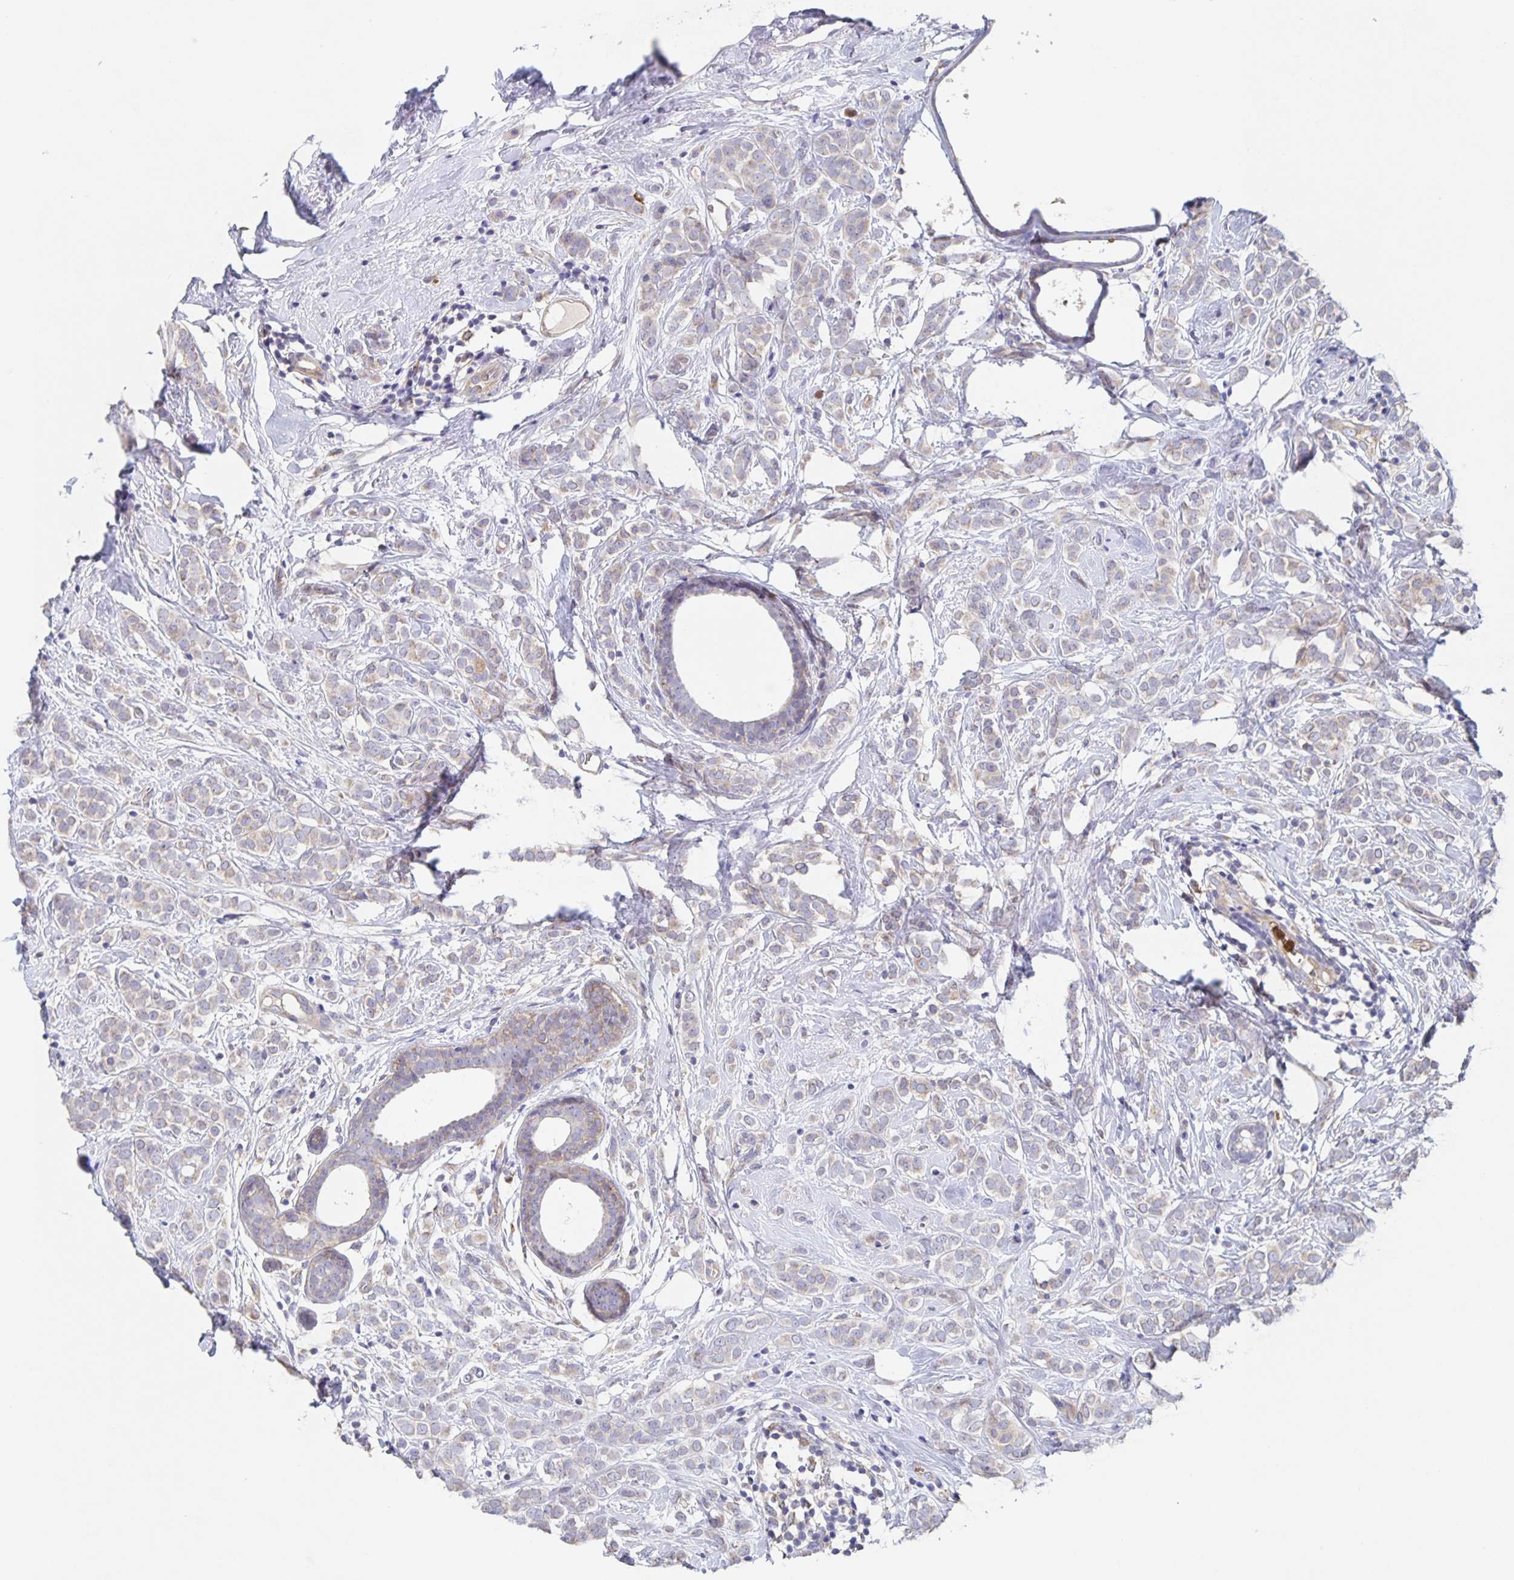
{"staining": {"intensity": "weak", "quantity": "25%-75%", "location": "cytoplasmic/membranous"}, "tissue": "breast cancer", "cell_type": "Tumor cells", "image_type": "cancer", "snomed": [{"axis": "morphology", "description": "Lobular carcinoma"}, {"axis": "topography", "description": "Breast"}], "caption": "Immunohistochemistry histopathology image of human breast lobular carcinoma stained for a protein (brown), which shows low levels of weak cytoplasmic/membranous expression in about 25%-75% of tumor cells.", "gene": "CDC42BPG", "patient": {"sex": "female", "age": 49}}